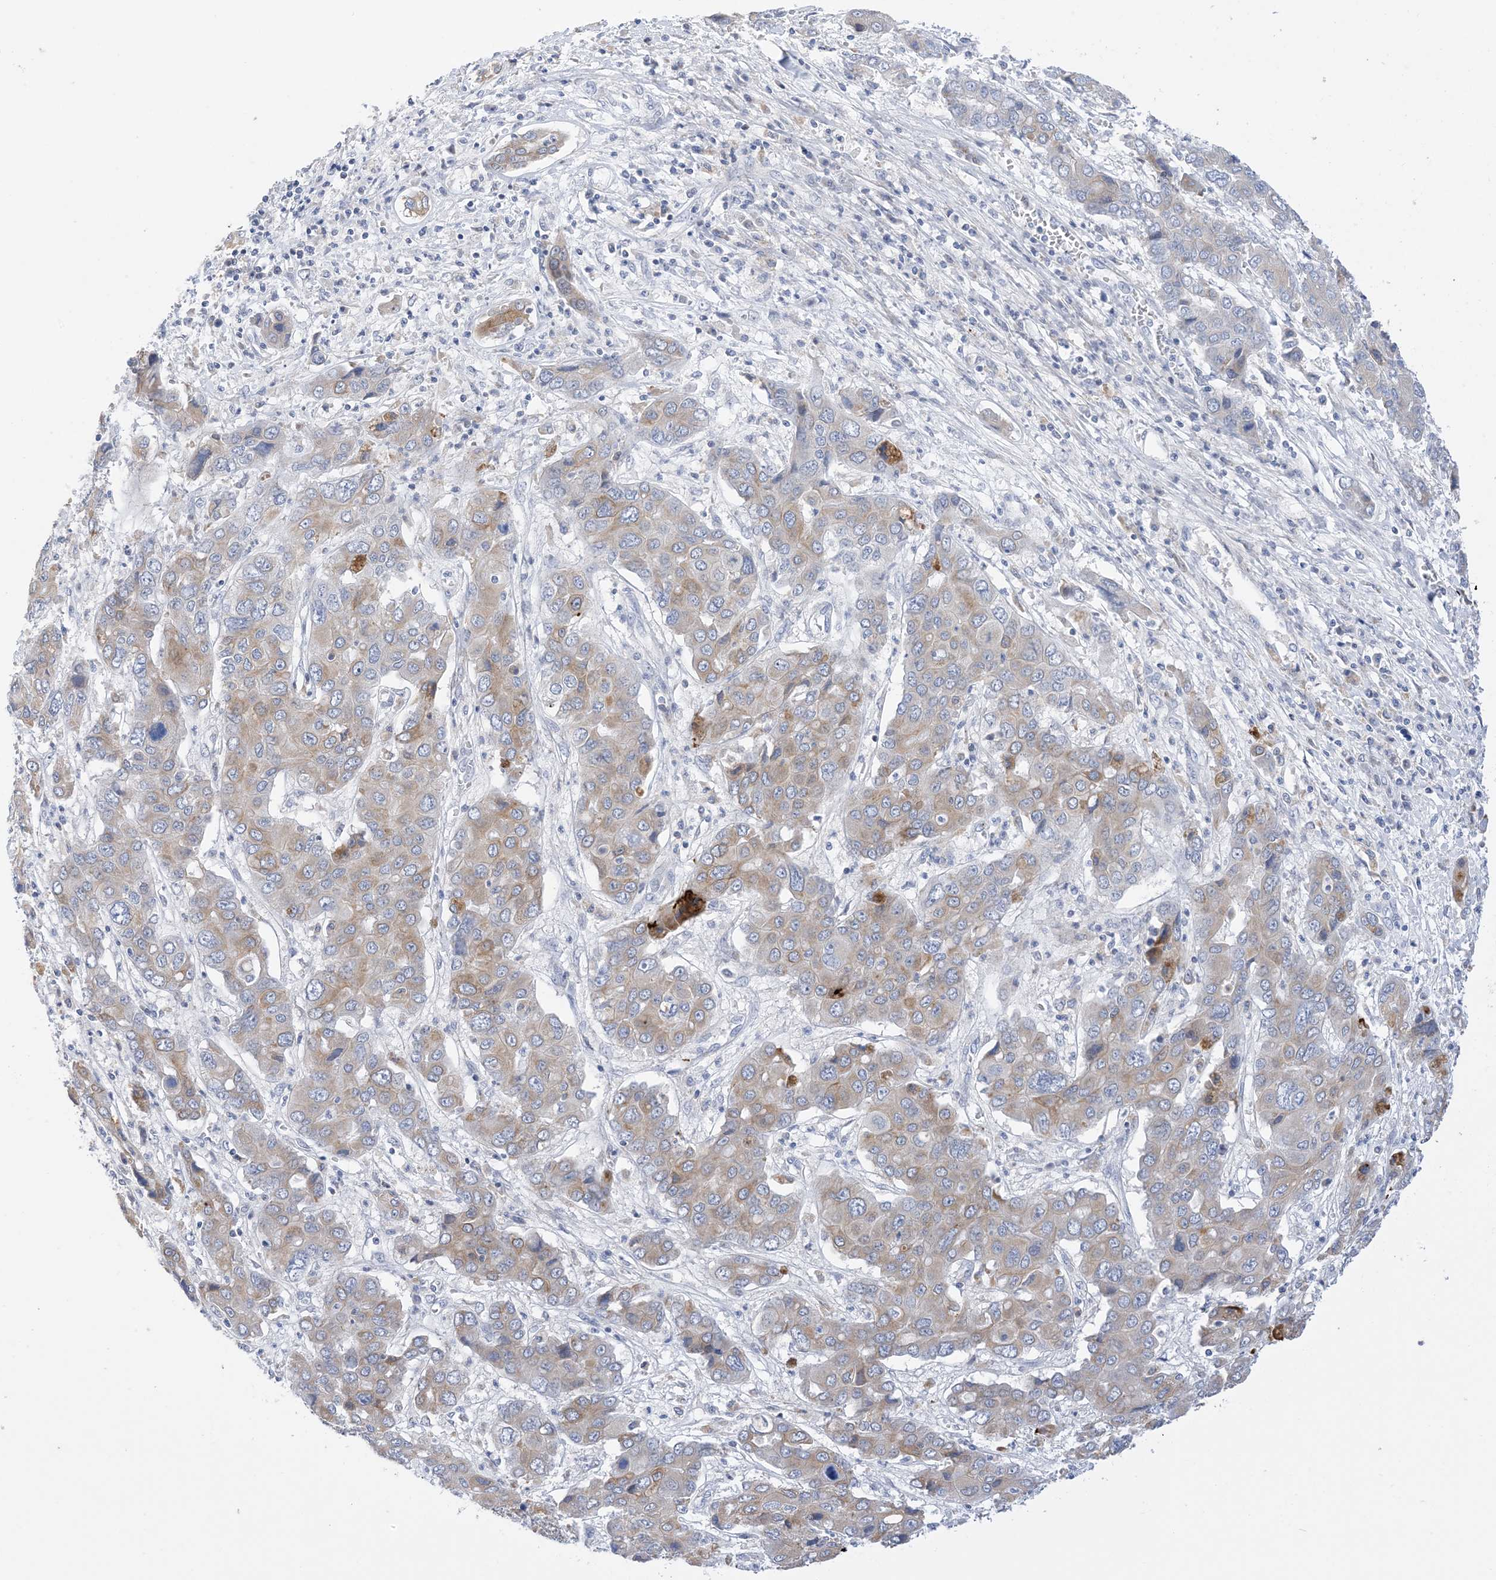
{"staining": {"intensity": "weak", "quantity": "25%-75%", "location": "cytoplasmic/membranous"}, "tissue": "liver cancer", "cell_type": "Tumor cells", "image_type": "cancer", "snomed": [{"axis": "morphology", "description": "Cholangiocarcinoma"}, {"axis": "topography", "description": "Liver"}], "caption": "Immunohistochemical staining of liver cholangiocarcinoma demonstrates low levels of weak cytoplasmic/membranous expression in approximately 25%-75% of tumor cells. The protein of interest is shown in brown color, while the nuclei are stained blue.", "gene": "PLK4", "patient": {"sex": "male", "age": 67}}